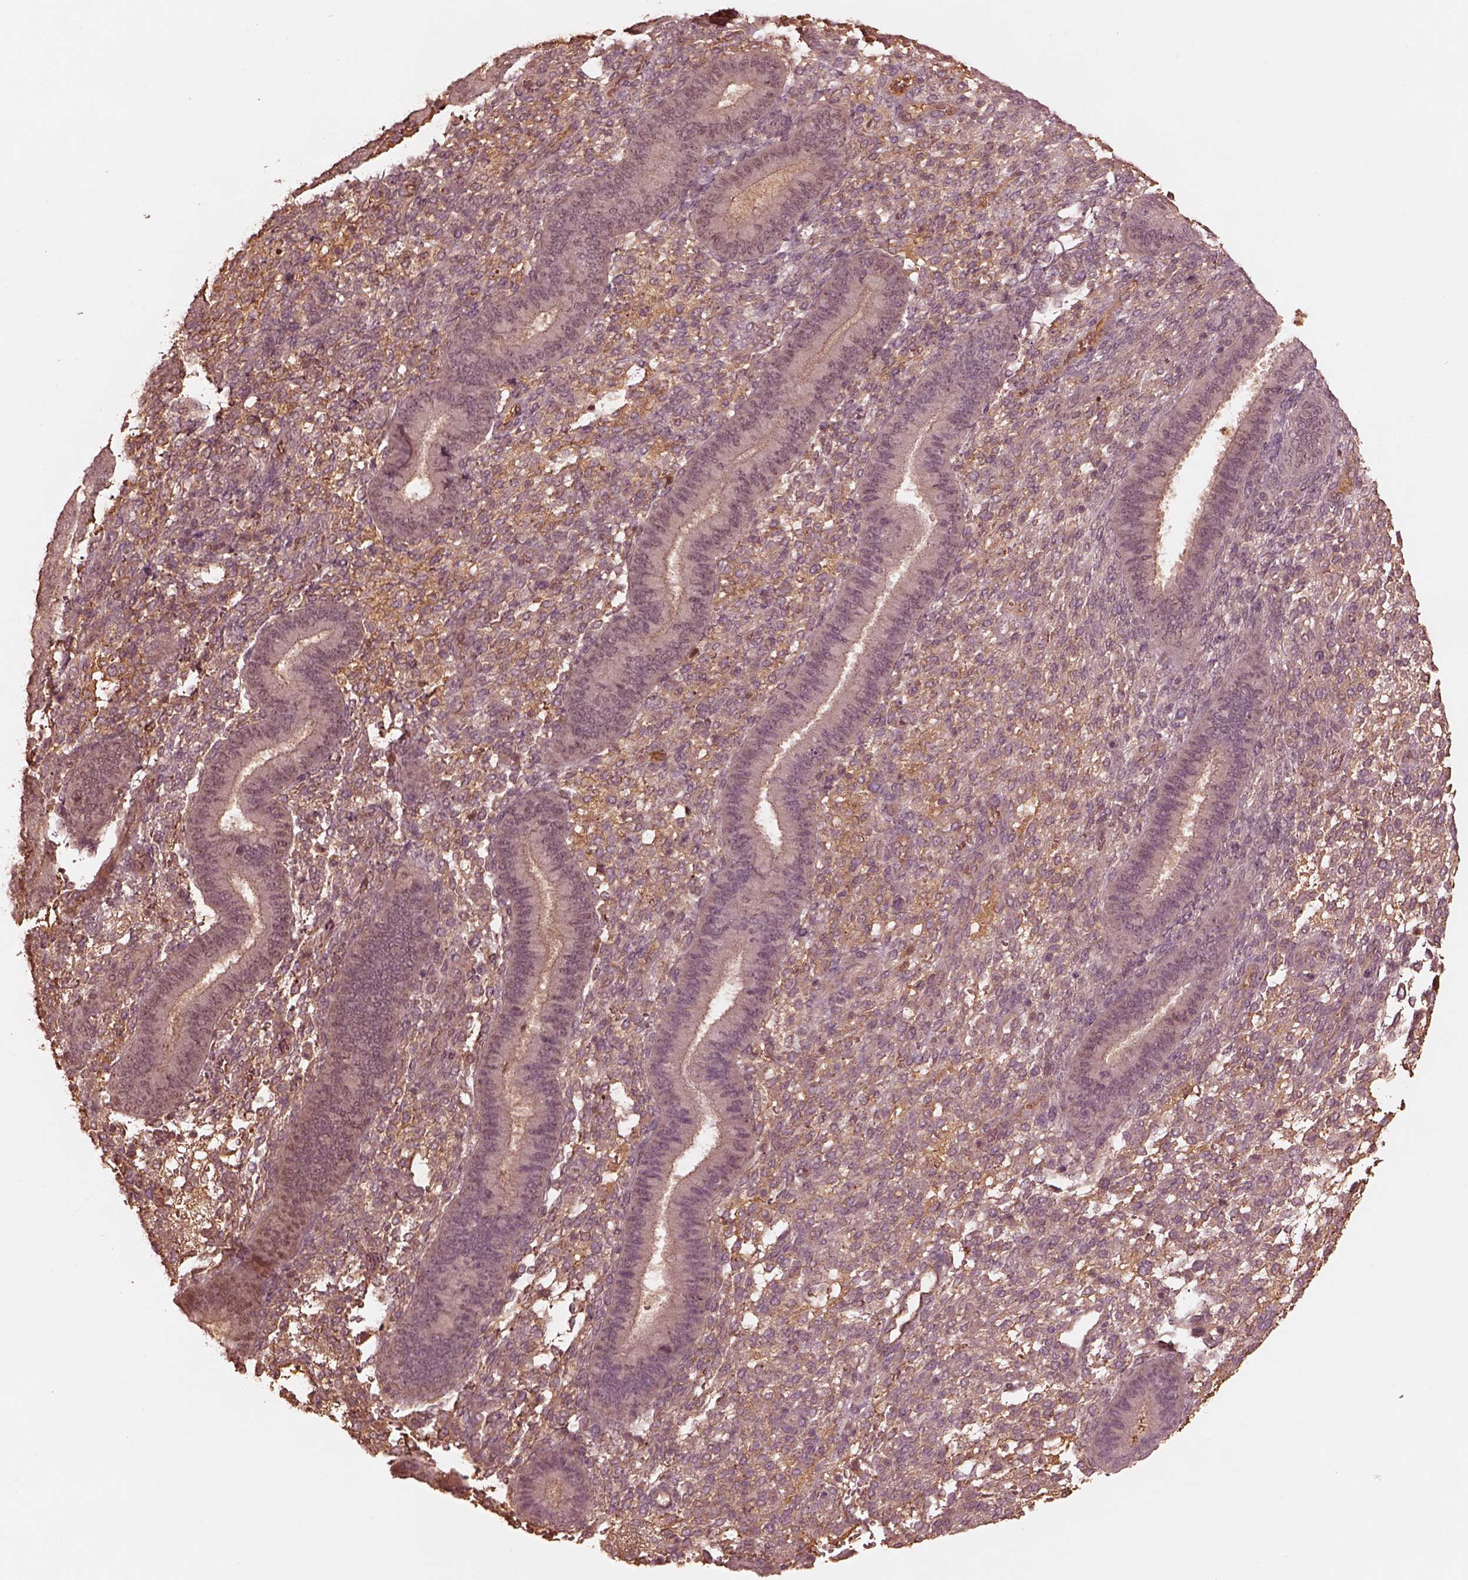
{"staining": {"intensity": "negative", "quantity": "none", "location": "none"}, "tissue": "endometrium", "cell_type": "Cells in endometrial stroma", "image_type": "normal", "snomed": [{"axis": "morphology", "description": "Normal tissue, NOS"}, {"axis": "topography", "description": "Endometrium"}], "caption": "An IHC image of normal endometrium is shown. There is no staining in cells in endometrial stroma of endometrium.", "gene": "TF", "patient": {"sex": "female", "age": 39}}